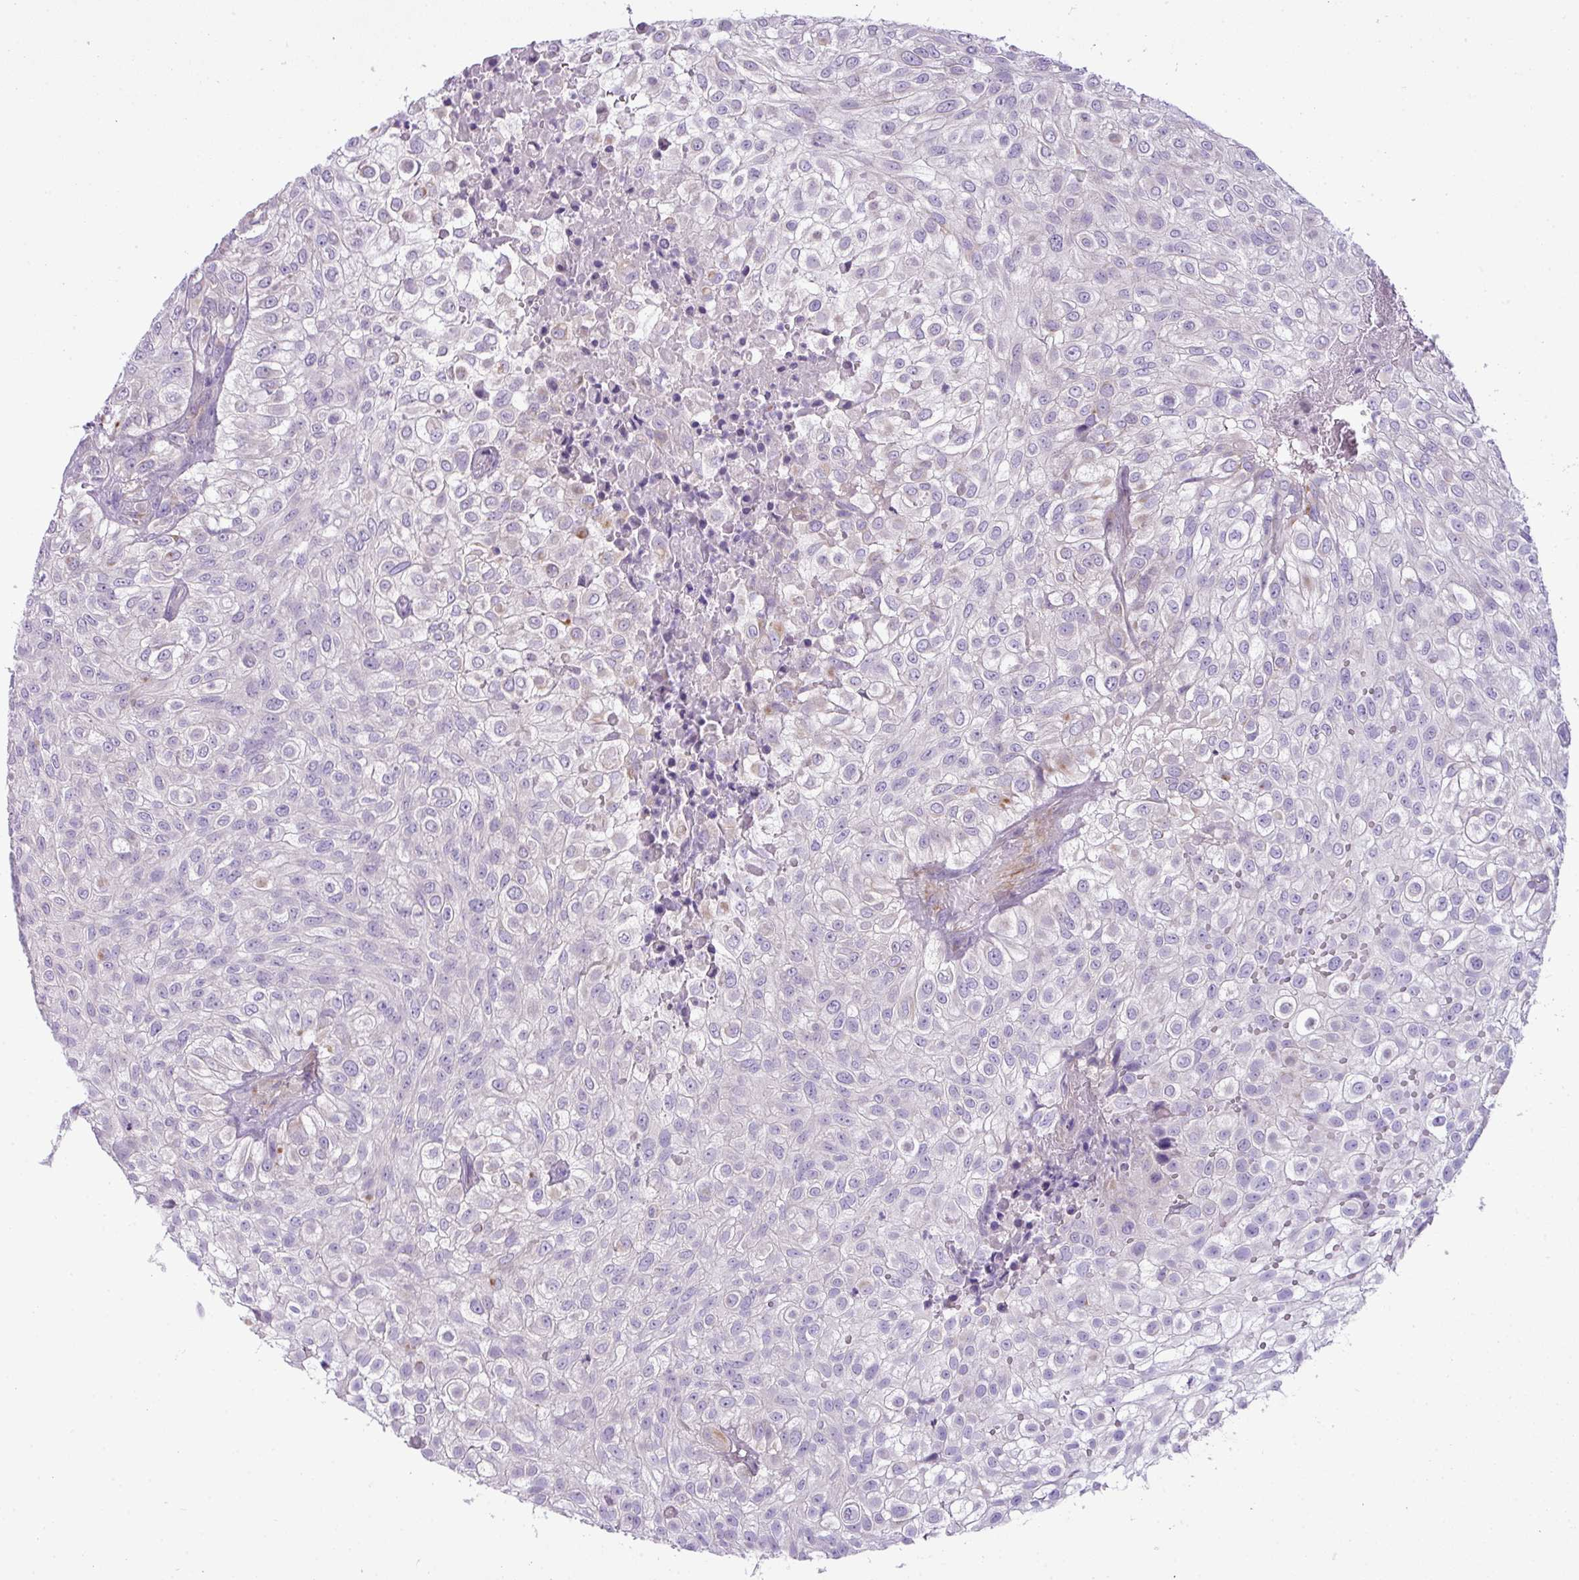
{"staining": {"intensity": "negative", "quantity": "none", "location": "none"}, "tissue": "urothelial cancer", "cell_type": "Tumor cells", "image_type": "cancer", "snomed": [{"axis": "morphology", "description": "Urothelial carcinoma, High grade"}, {"axis": "topography", "description": "Urinary bladder"}], "caption": "IHC micrograph of human urothelial carcinoma (high-grade) stained for a protein (brown), which demonstrates no positivity in tumor cells.", "gene": "ENSG00000273748", "patient": {"sex": "male", "age": 56}}